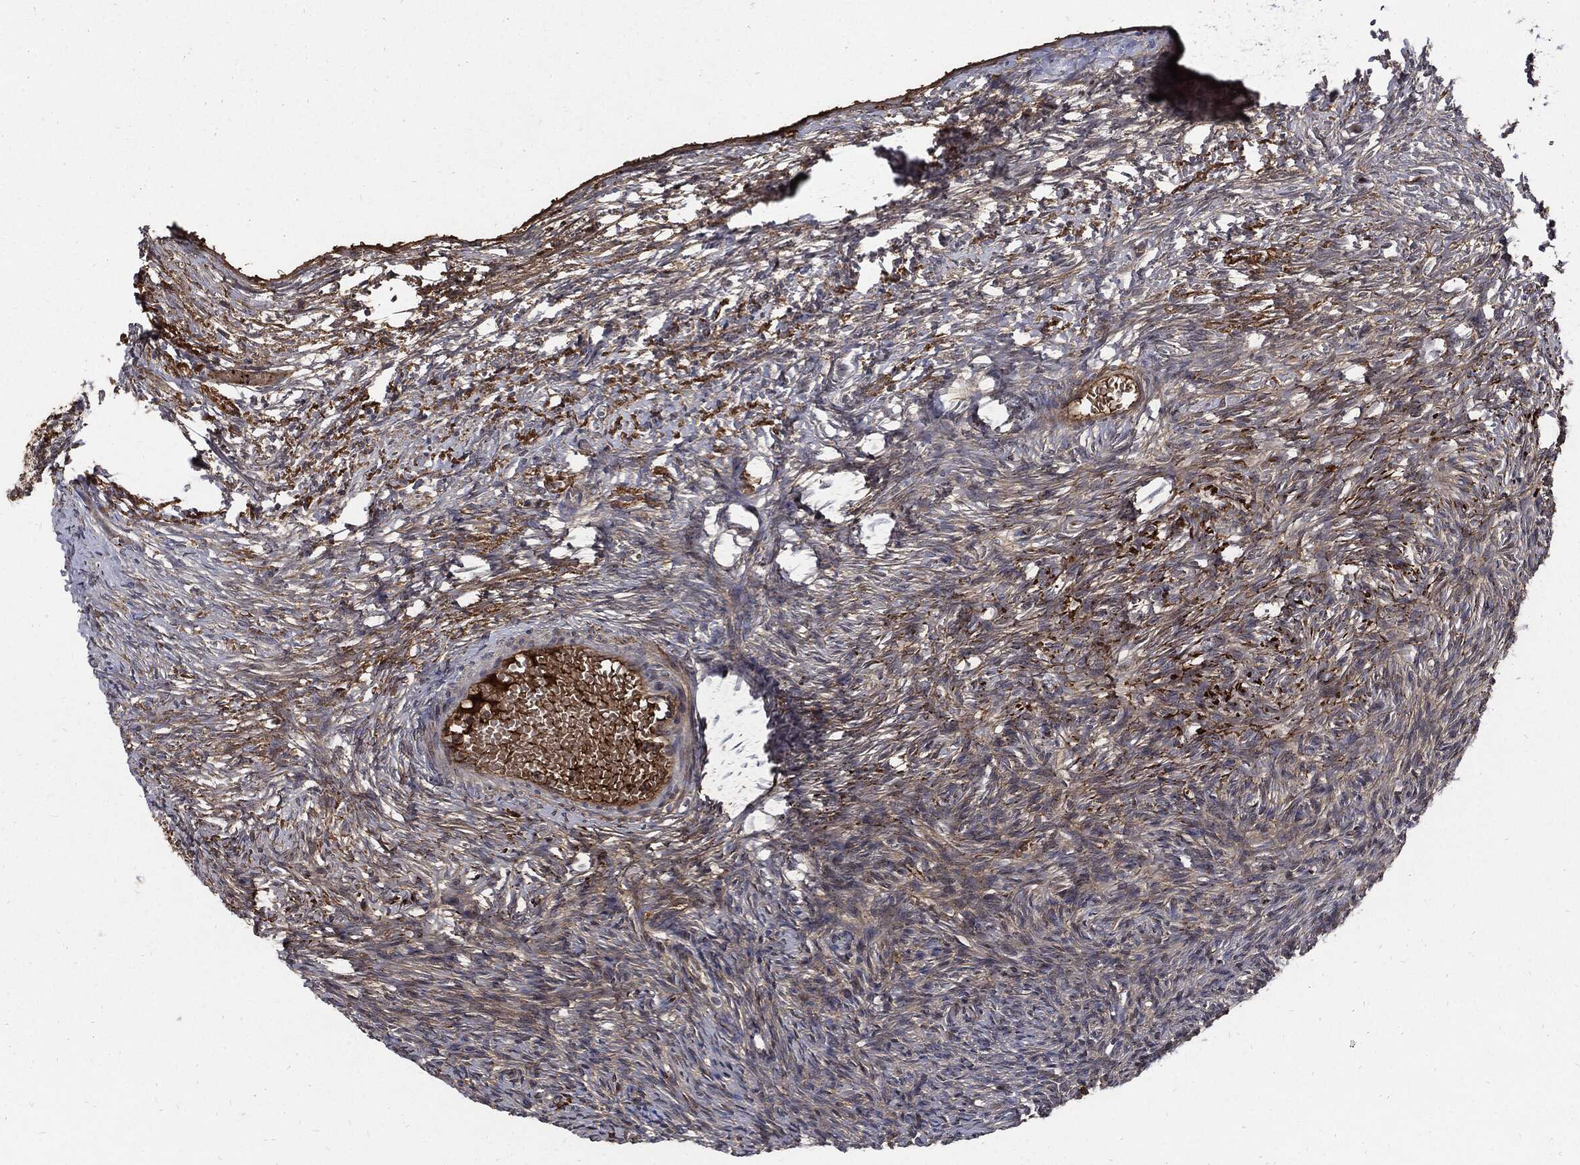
{"staining": {"intensity": "strong", "quantity": "25%-75%", "location": "cytoplasmic/membranous"}, "tissue": "ovary", "cell_type": "Follicle cells", "image_type": "normal", "snomed": [{"axis": "morphology", "description": "Normal tissue, NOS"}, {"axis": "topography", "description": "Ovary"}], "caption": "Protein staining of normal ovary displays strong cytoplasmic/membranous expression in approximately 25%-75% of follicle cells.", "gene": "CLU", "patient": {"sex": "female", "age": 39}}